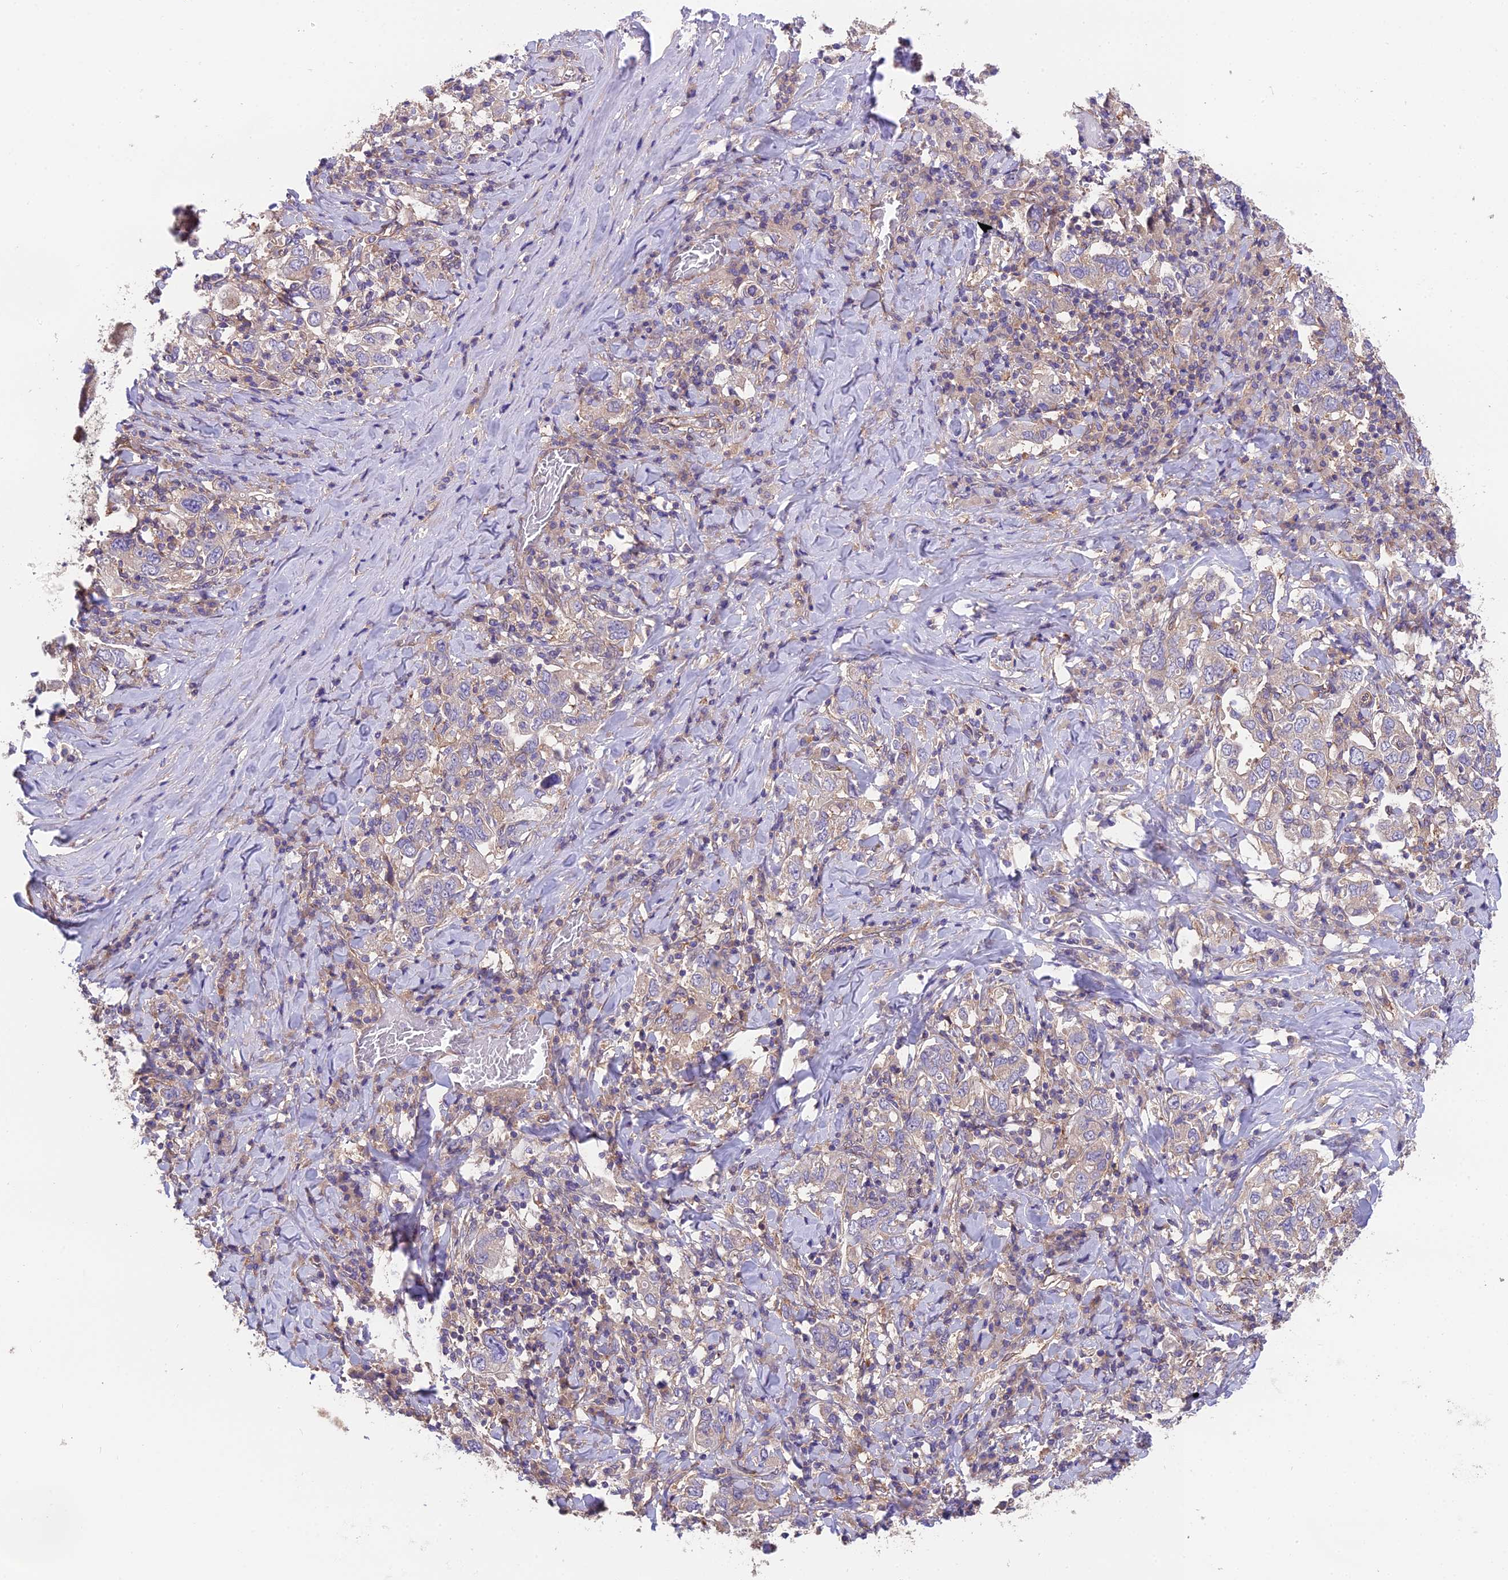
{"staining": {"intensity": "weak", "quantity": "25%-75%", "location": "cytoplasmic/membranous"}, "tissue": "stomach cancer", "cell_type": "Tumor cells", "image_type": "cancer", "snomed": [{"axis": "morphology", "description": "Adenocarcinoma, NOS"}, {"axis": "topography", "description": "Stomach, upper"}], "caption": "Immunohistochemistry (IHC) micrograph of neoplastic tissue: human stomach cancer stained using immunohistochemistry reveals low levels of weak protein expression localized specifically in the cytoplasmic/membranous of tumor cells, appearing as a cytoplasmic/membranous brown color.", "gene": "BLOC1S4", "patient": {"sex": "male", "age": 62}}